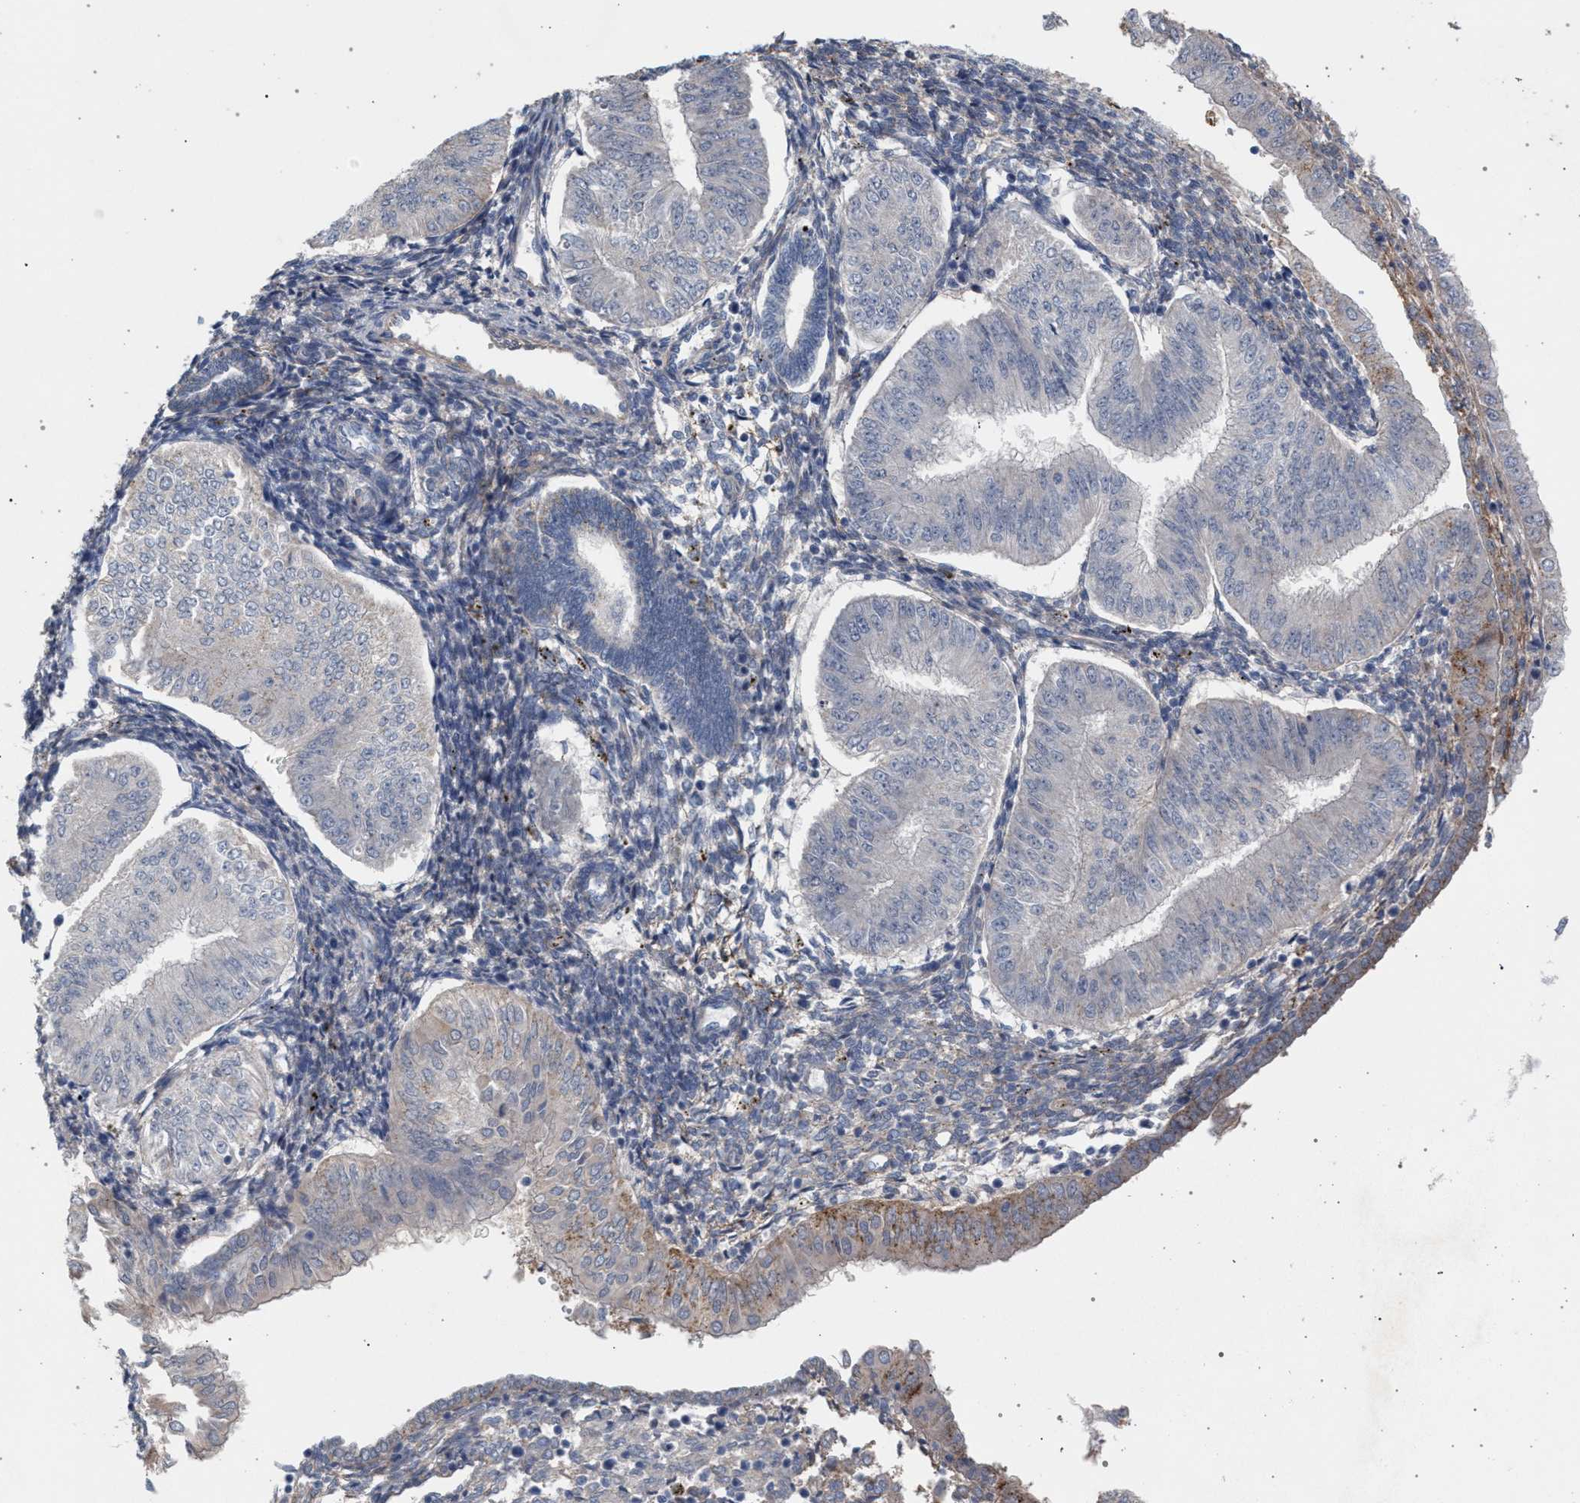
{"staining": {"intensity": "moderate", "quantity": "<25%", "location": "cytoplasmic/membranous"}, "tissue": "endometrial cancer", "cell_type": "Tumor cells", "image_type": "cancer", "snomed": [{"axis": "morphology", "description": "Normal tissue, NOS"}, {"axis": "morphology", "description": "Adenocarcinoma, NOS"}, {"axis": "topography", "description": "Endometrium"}], "caption": "Tumor cells demonstrate low levels of moderate cytoplasmic/membranous staining in about <25% of cells in endometrial adenocarcinoma.", "gene": "MAMDC2", "patient": {"sex": "female", "age": 53}}